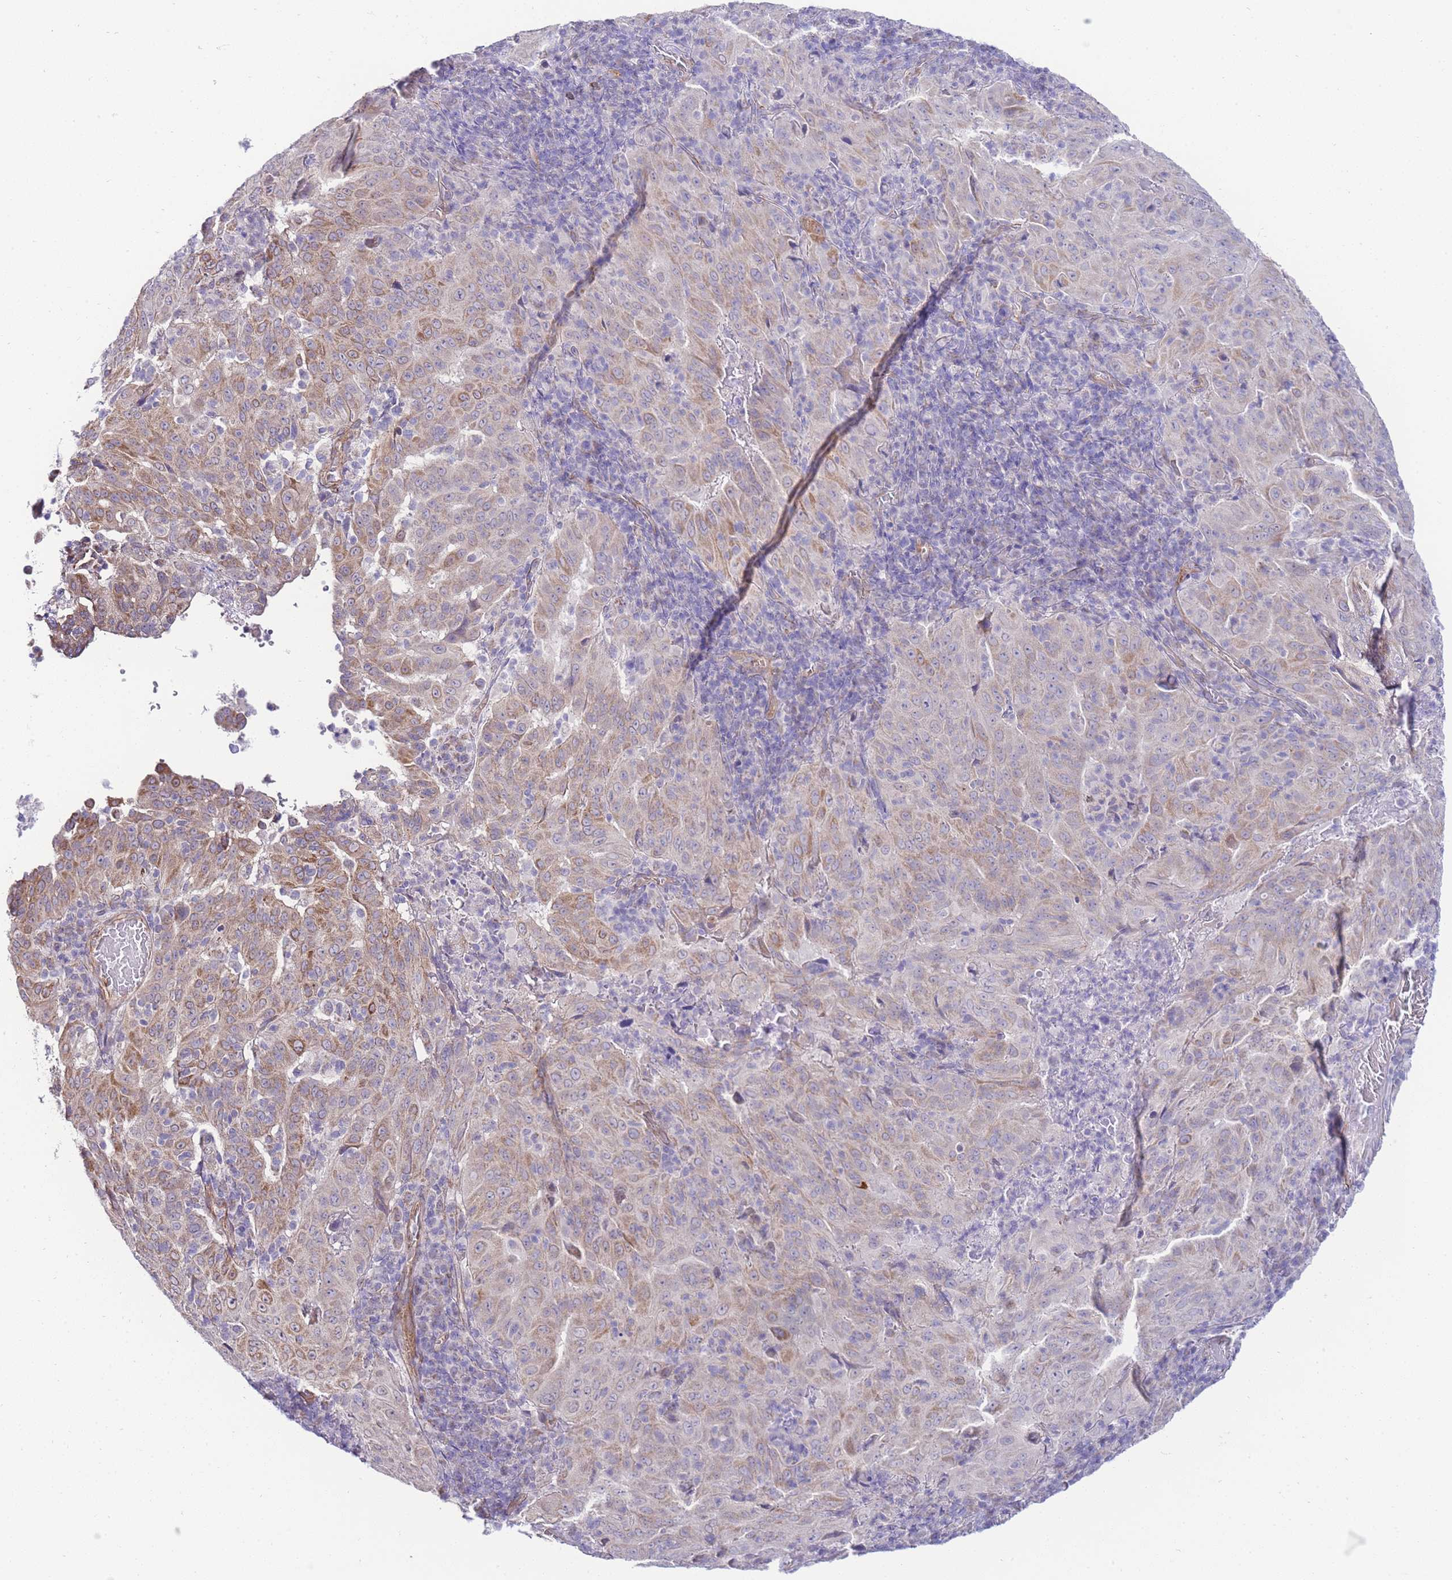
{"staining": {"intensity": "moderate", "quantity": "25%-75%", "location": "cytoplasmic/membranous"}, "tissue": "pancreatic cancer", "cell_type": "Tumor cells", "image_type": "cancer", "snomed": [{"axis": "morphology", "description": "Adenocarcinoma, NOS"}, {"axis": "topography", "description": "Pancreas"}], "caption": "Adenocarcinoma (pancreatic) stained with IHC exhibits moderate cytoplasmic/membranous positivity in approximately 25%-75% of tumor cells. Using DAB (brown) and hematoxylin (blue) stains, captured at high magnification using brightfield microscopy.", "gene": "PDCD7", "patient": {"sex": "male", "age": 63}}